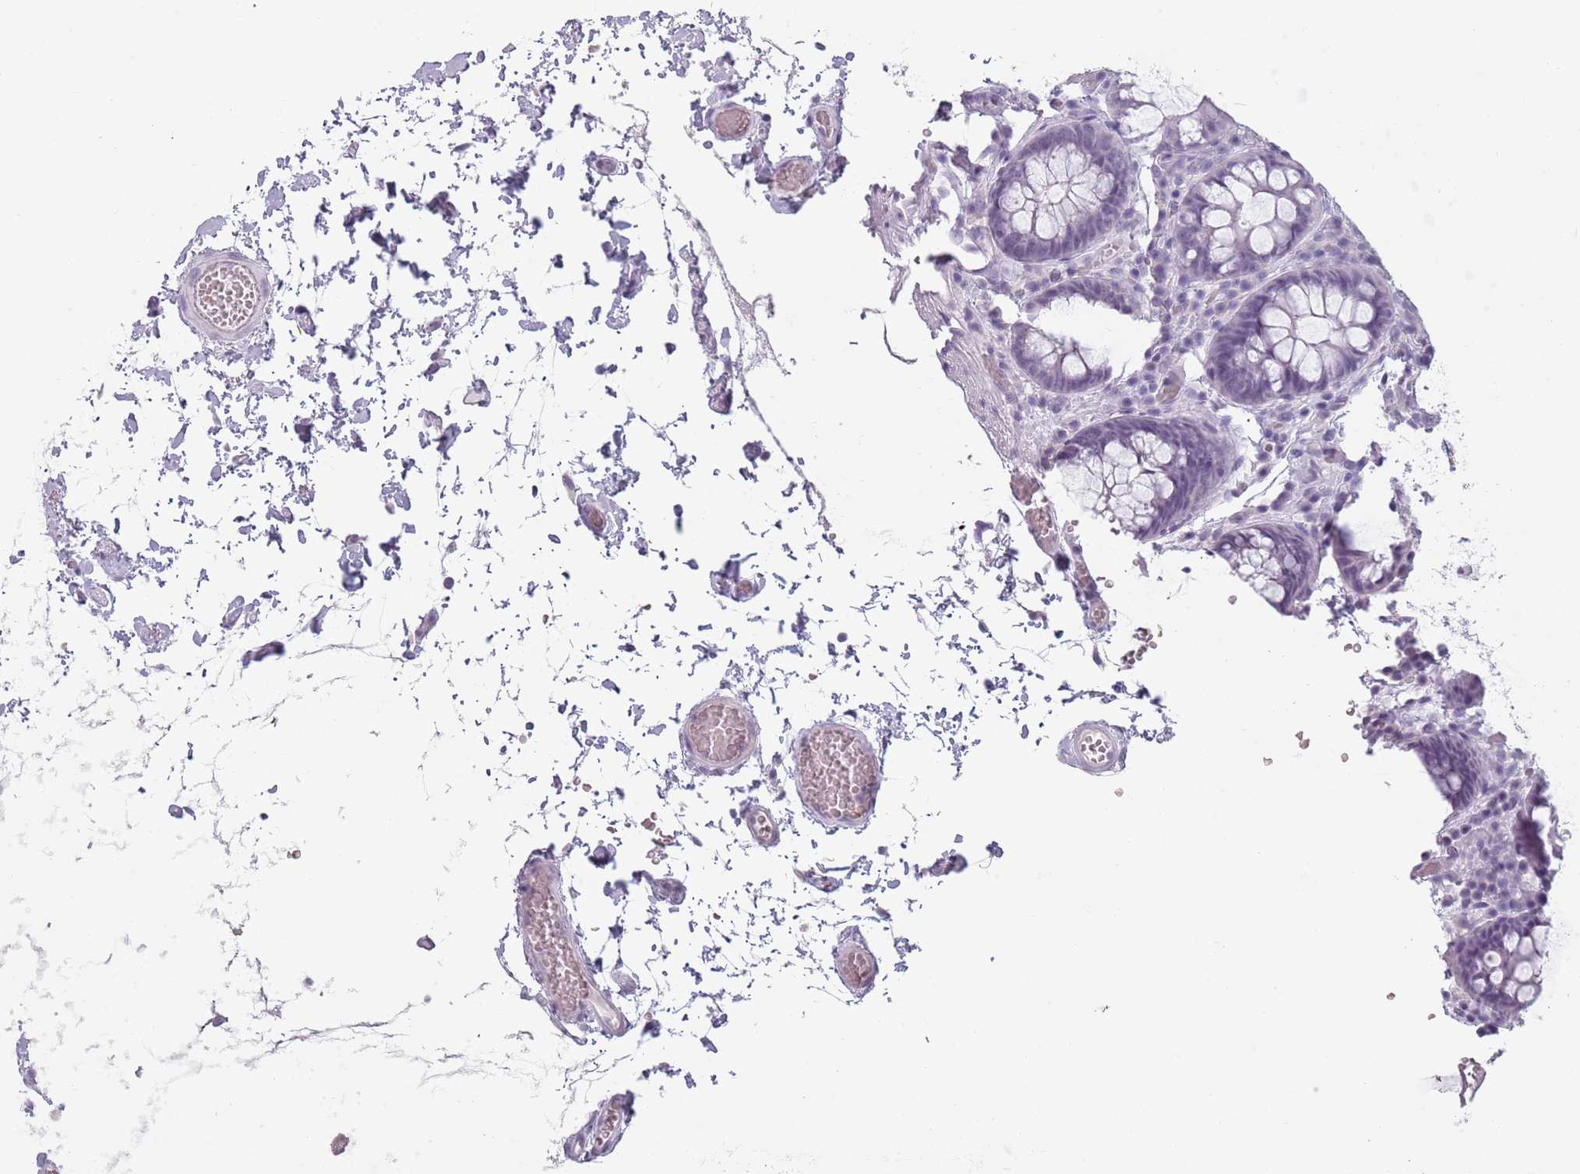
{"staining": {"intensity": "negative", "quantity": "none", "location": "none"}, "tissue": "colon", "cell_type": "Endothelial cells", "image_type": "normal", "snomed": [{"axis": "morphology", "description": "Normal tissue, NOS"}, {"axis": "topography", "description": "Colon"}], "caption": "This is an immunohistochemistry (IHC) micrograph of benign human colon. There is no expression in endothelial cells.", "gene": "PIEZO1", "patient": {"sex": "male", "age": 84}}